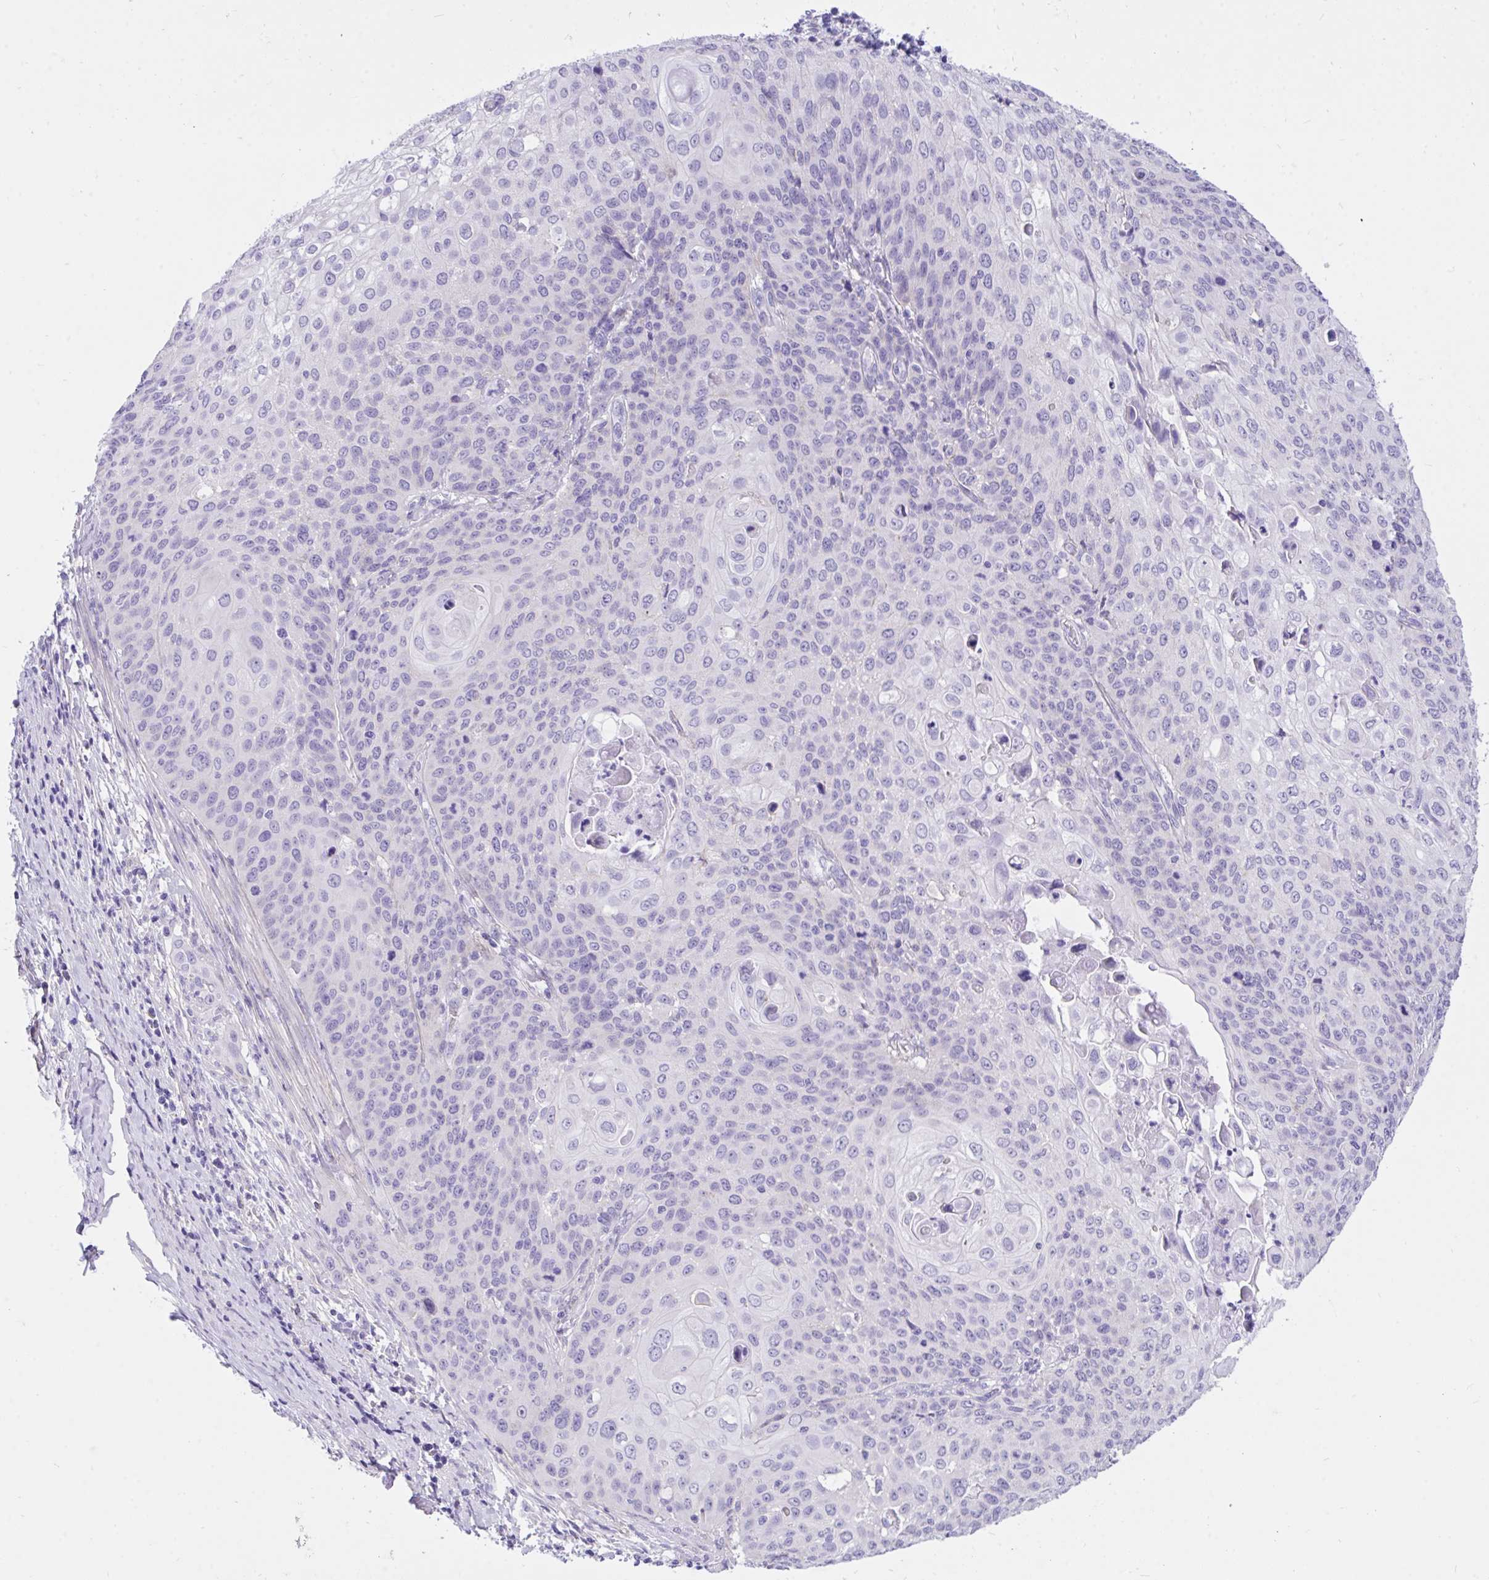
{"staining": {"intensity": "negative", "quantity": "none", "location": "none"}, "tissue": "cervical cancer", "cell_type": "Tumor cells", "image_type": "cancer", "snomed": [{"axis": "morphology", "description": "Squamous cell carcinoma, NOS"}, {"axis": "topography", "description": "Cervix"}], "caption": "Cervical squamous cell carcinoma was stained to show a protein in brown. There is no significant staining in tumor cells. (Stains: DAB immunohistochemistry (IHC) with hematoxylin counter stain, Microscopy: brightfield microscopy at high magnification).", "gene": "TLN2", "patient": {"sex": "female", "age": 65}}